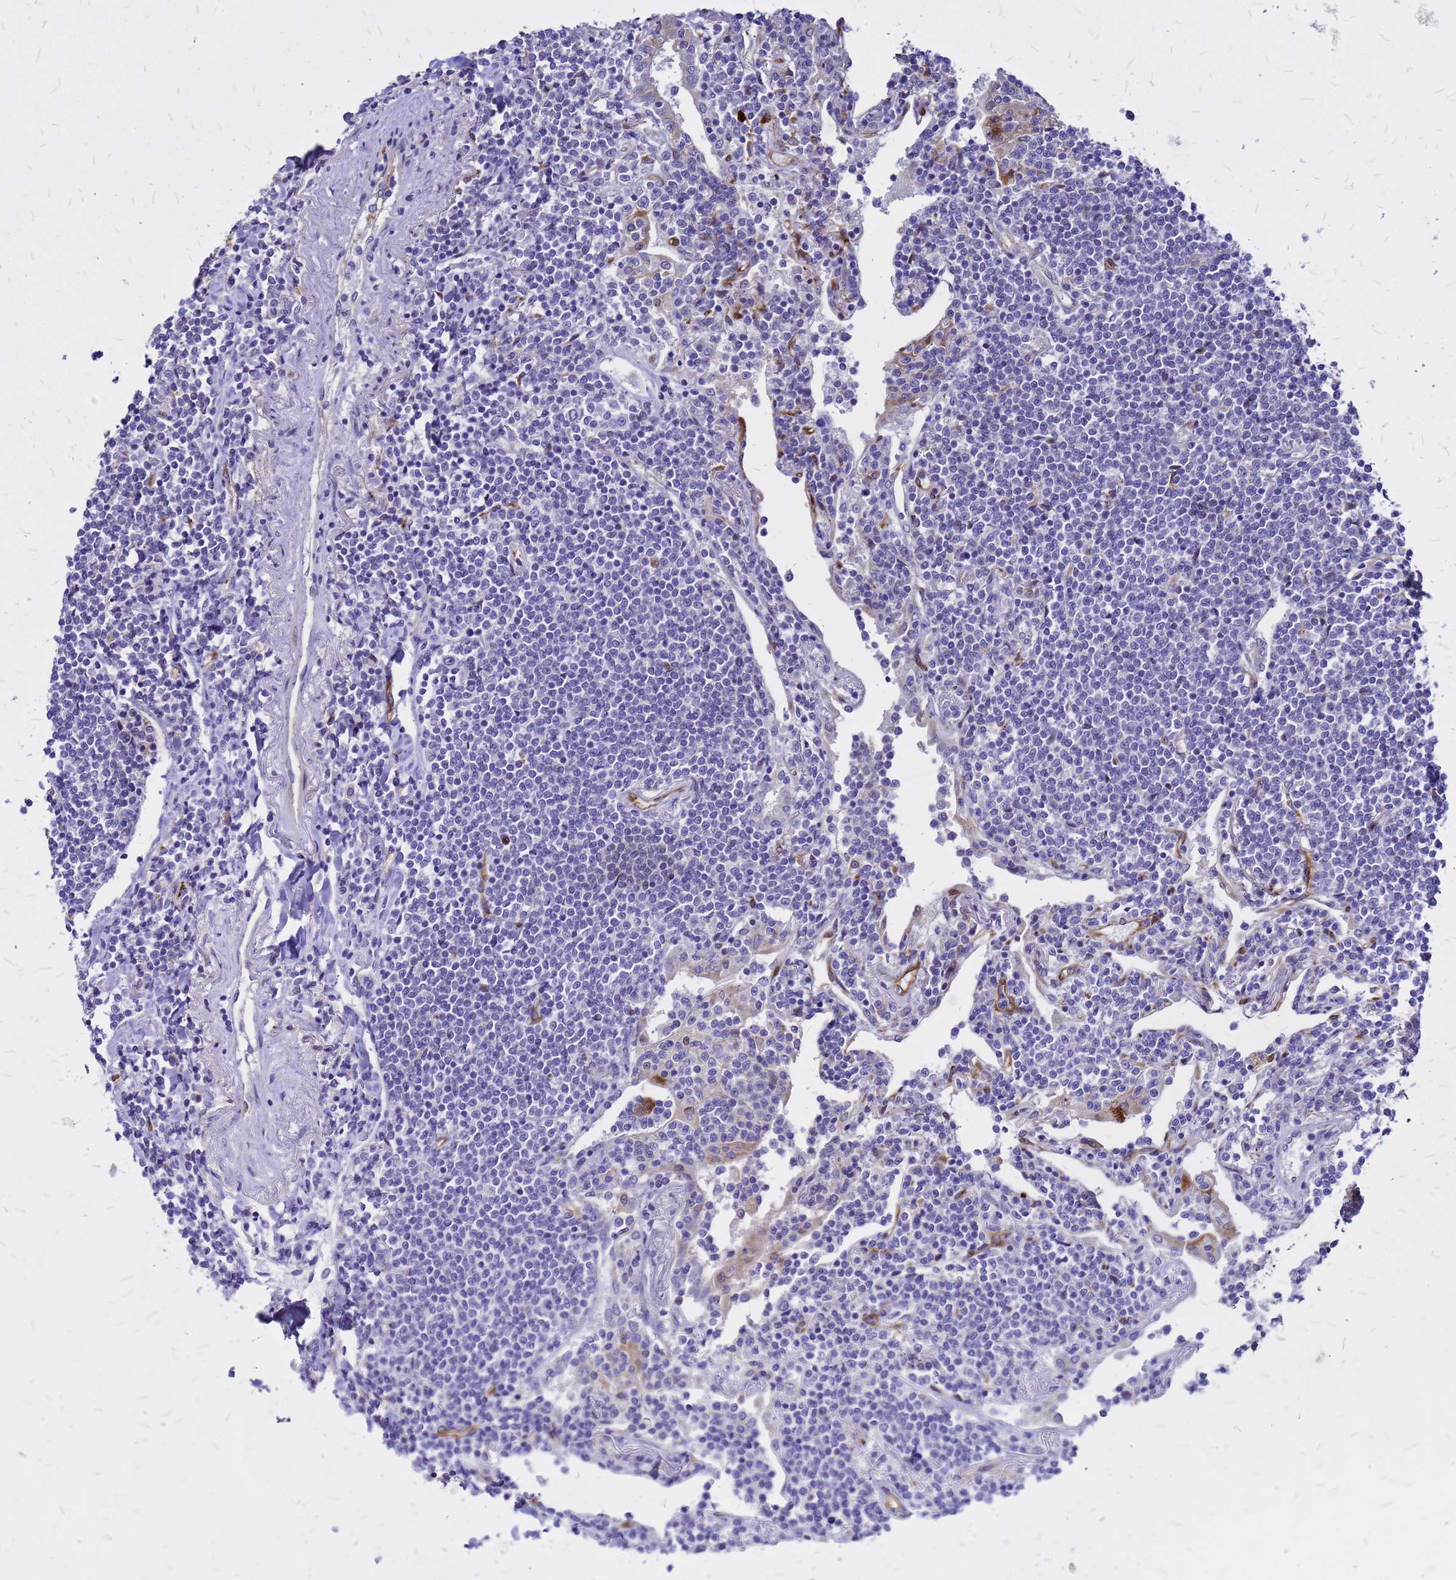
{"staining": {"intensity": "negative", "quantity": "none", "location": "none"}, "tissue": "lymphoma", "cell_type": "Tumor cells", "image_type": "cancer", "snomed": [{"axis": "morphology", "description": "Malignant lymphoma, non-Hodgkin's type, Low grade"}, {"axis": "topography", "description": "Lung"}], "caption": "High power microscopy micrograph of an immunohistochemistry (IHC) histopathology image of malignant lymphoma, non-Hodgkin's type (low-grade), revealing no significant expression in tumor cells.", "gene": "NOSTRIN", "patient": {"sex": "female", "age": 71}}